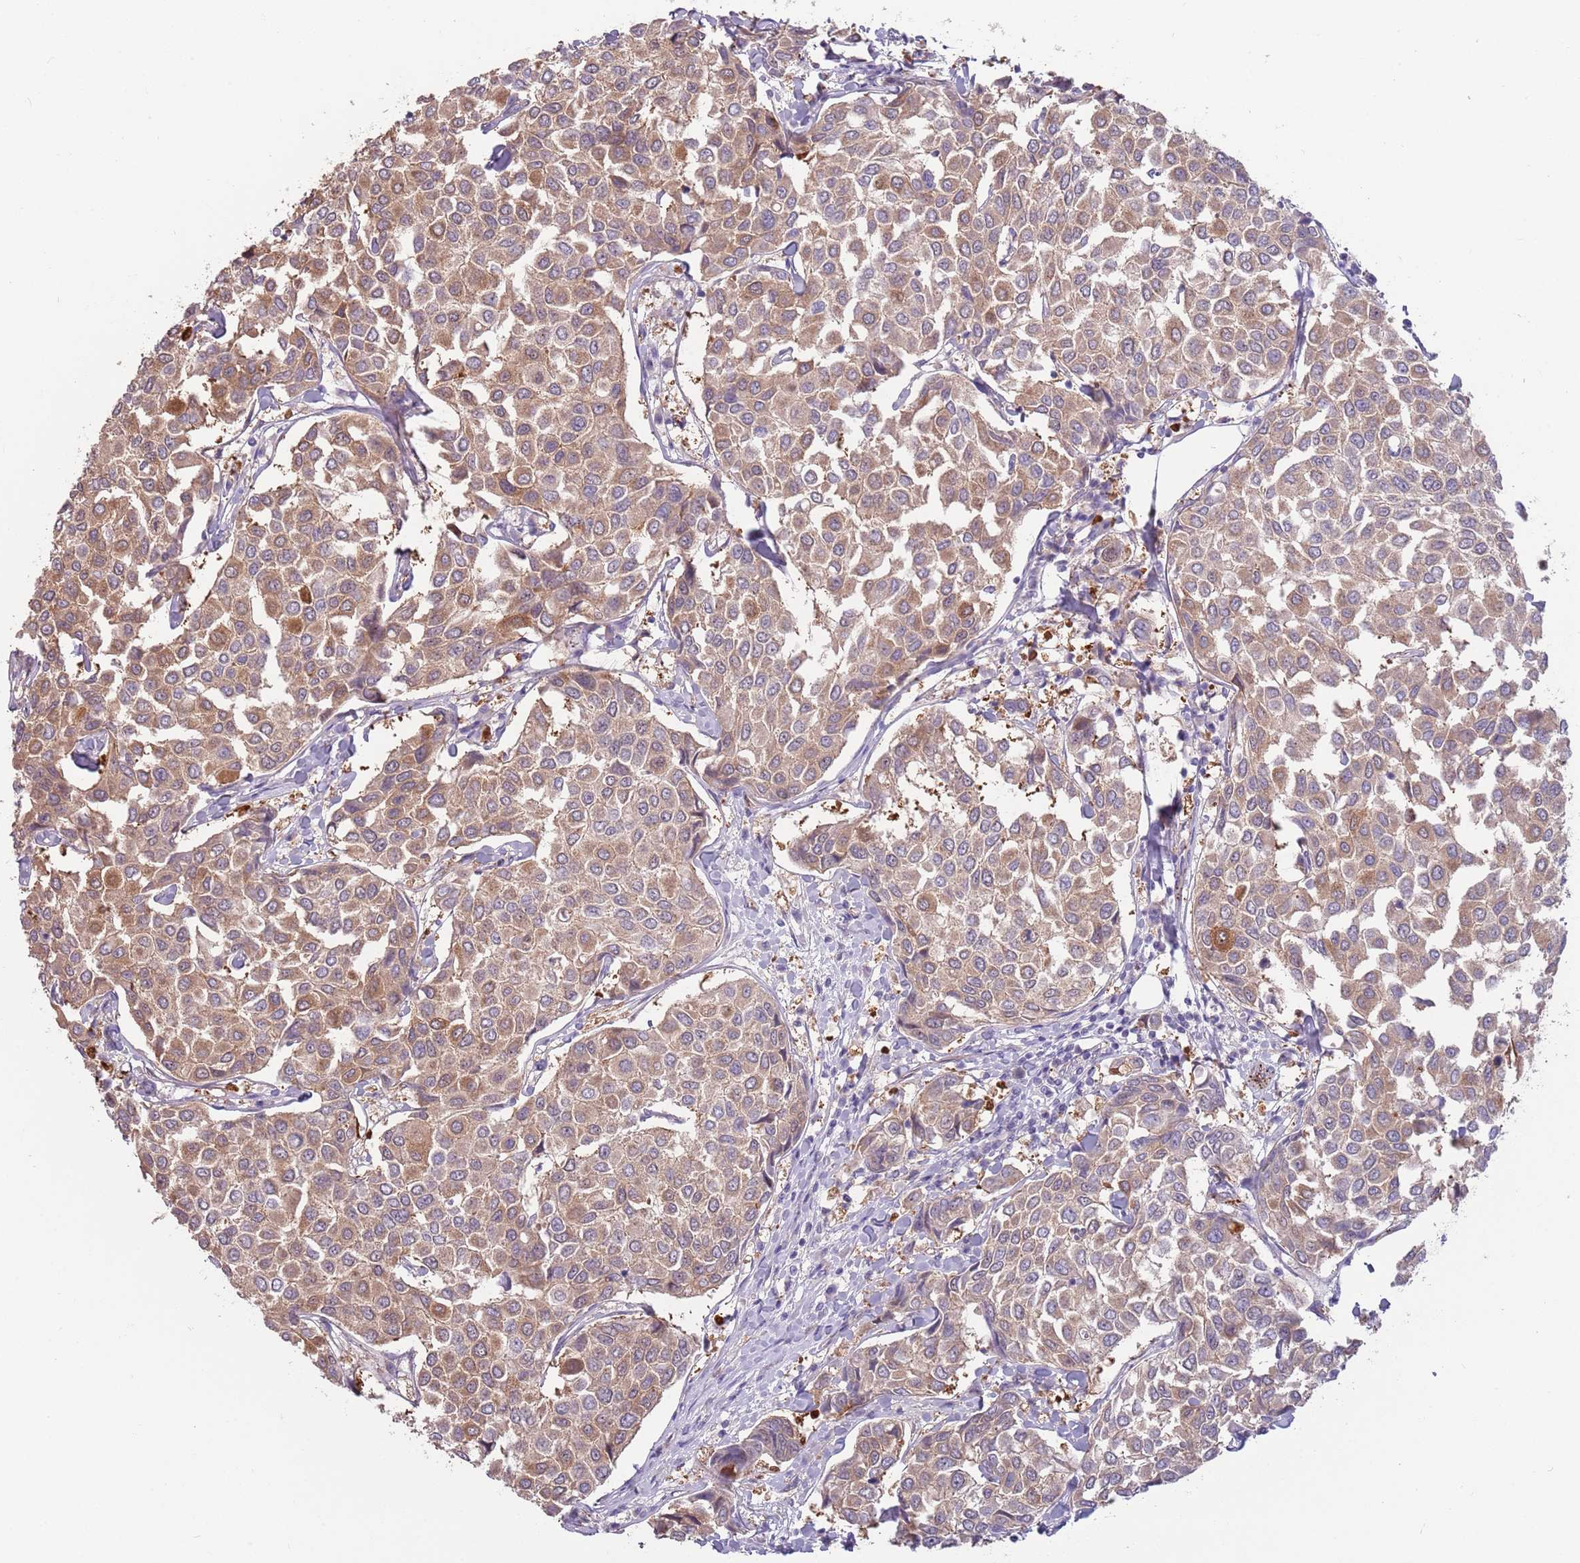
{"staining": {"intensity": "moderate", "quantity": ">75%", "location": "cytoplasmic/membranous"}, "tissue": "breast cancer", "cell_type": "Tumor cells", "image_type": "cancer", "snomed": [{"axis": "morphology", "description": "Duct carcinoma"}, {"axis": "topography", "description": "Breast"}], "caption": "A photomicrograph of human invasive ductal carcinoma (breast) stained for a protein demonstrates moderate cytoplasmic/membranous brown staining in tumor cells. The staining was performed using DAB (3,3'-diaminobenzidine) to visualize the protein expression in brown, while the nuclei were stained in blue with hematoxylin (Magnification: 20x).", "gene": "LDHD", "patient": {"sex": "female", "age": 55}}